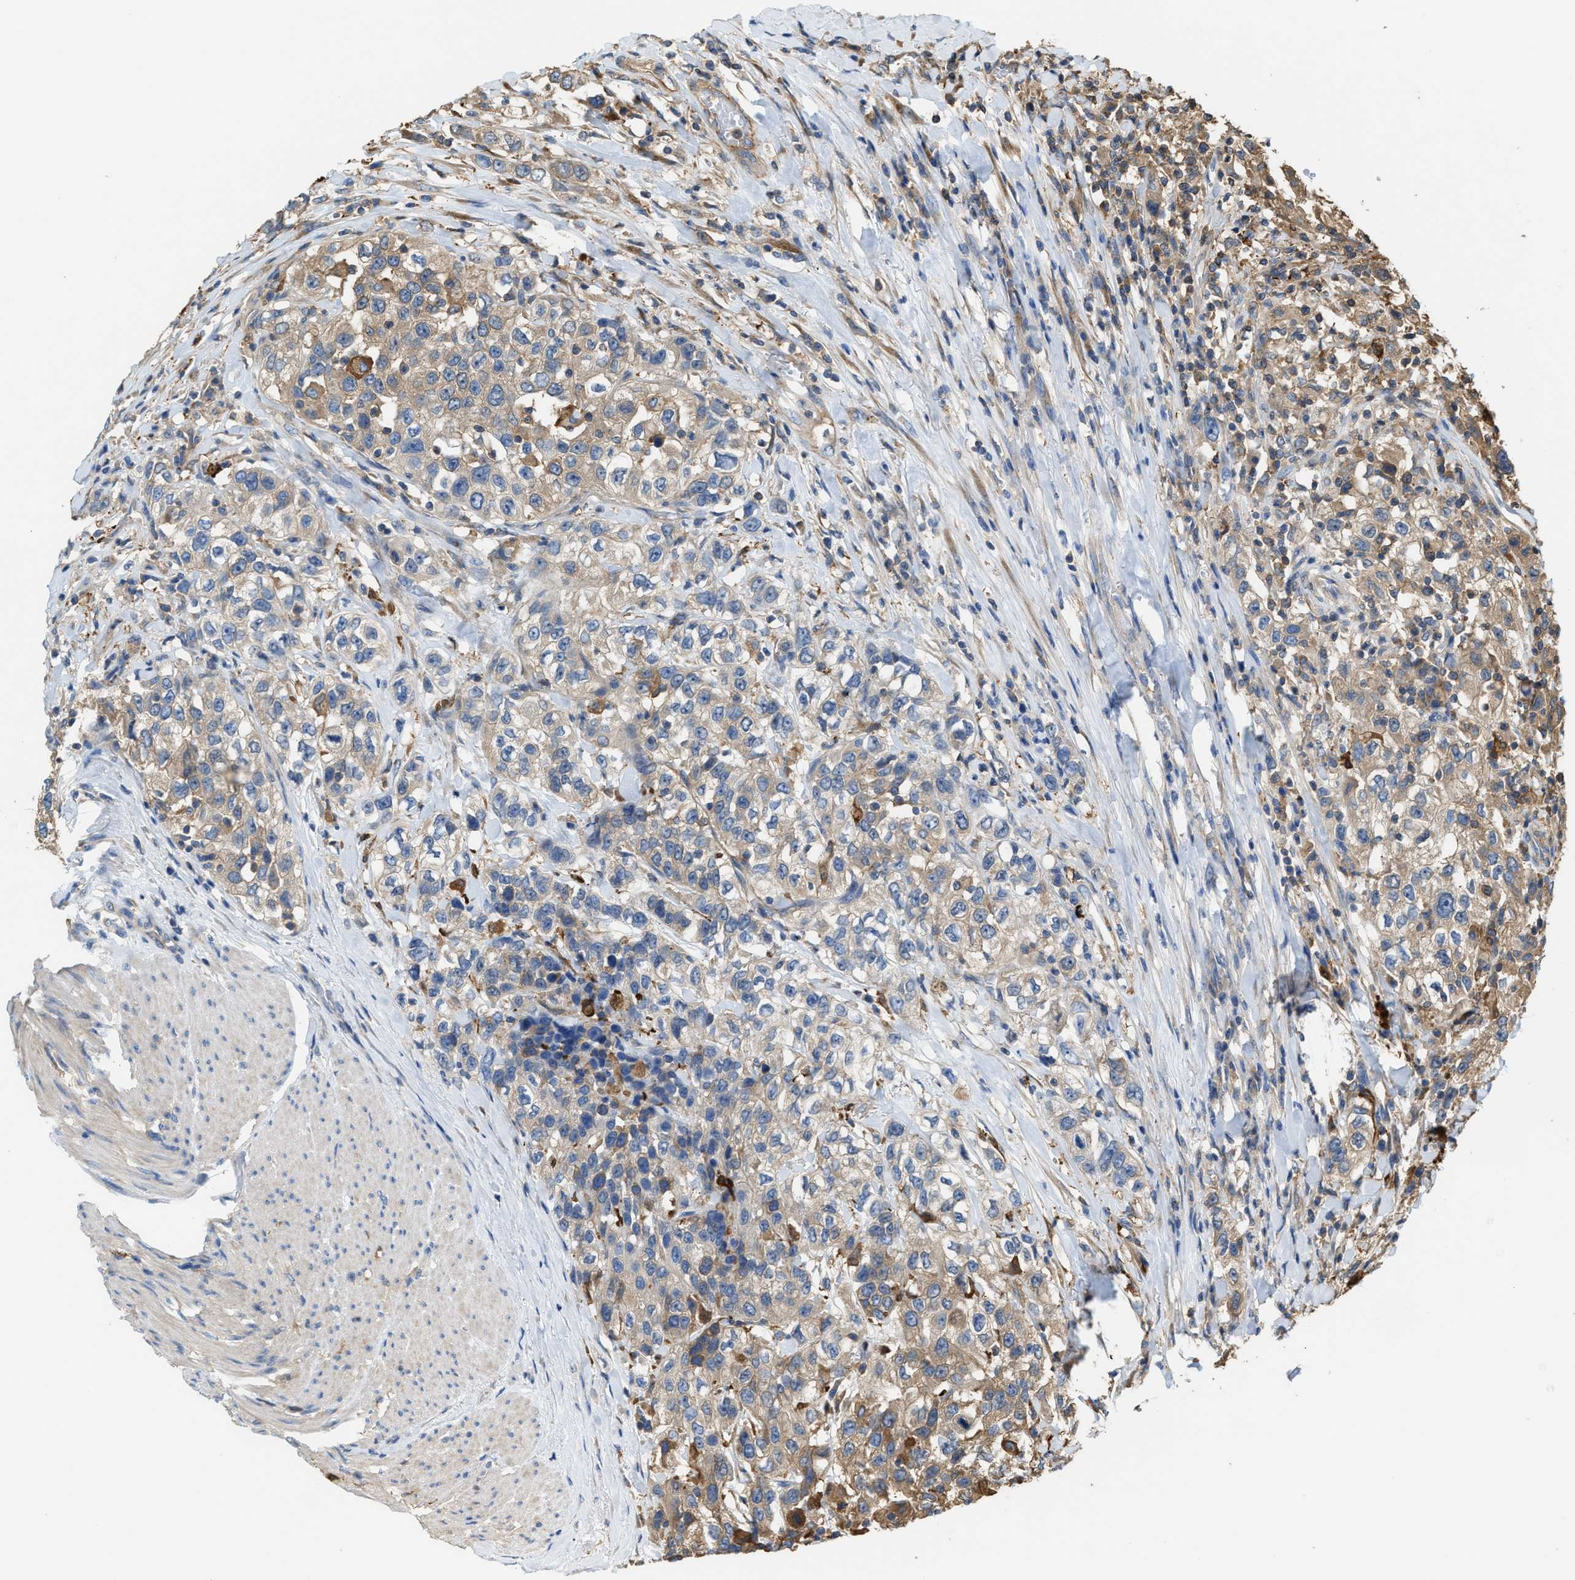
{"staining": {"intensity": "moderate", "quantity": "25%-75%", "location": "cytoplasmic/membranous"}, "tissue": "urothelial cancer", "cell_type": "Tumor cells", "image_type": "cancer", "snomed": [{"axis": "morphology", "description": "Urothelial carcinoma, High grade"}, {"axis": "topography", "description": "Urinary bladder"}], "caption": "Immunohistochemical staining of high-grade urothelial carcinoma demonstrates medium levels of moderate cytoplasmic/membranous positivity in about 25%-75% of tumor cells.", "gene": "ATIC", "patient": {"sex": "female", "age": 80}}